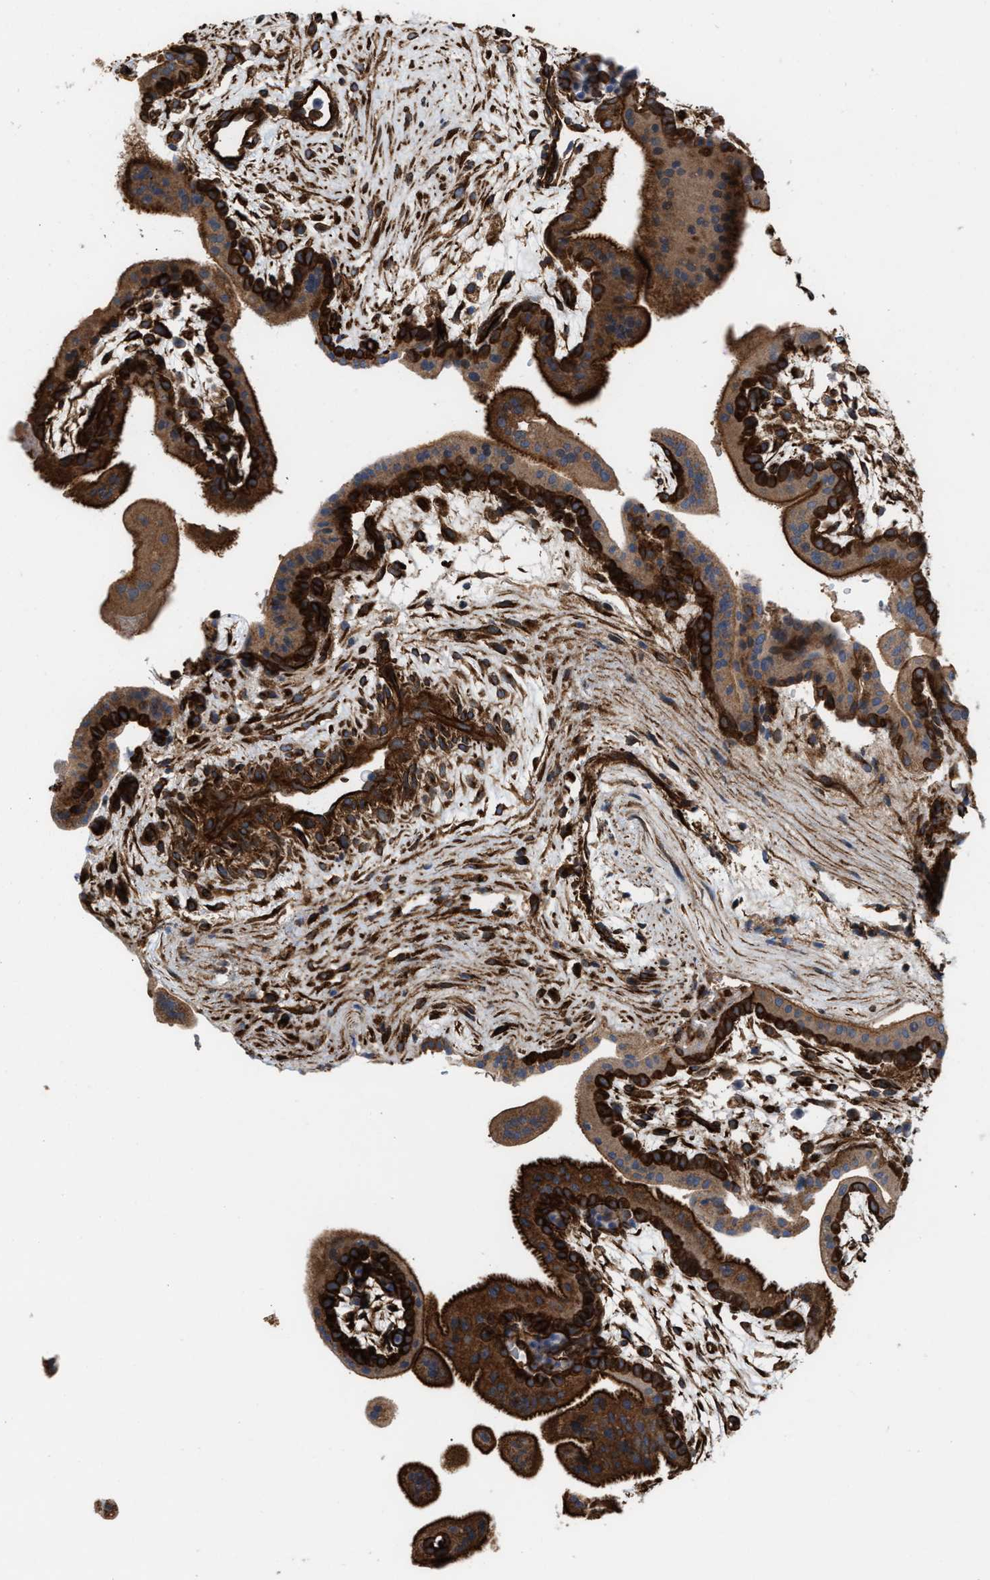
{"staining": {"intensity": "strong", "quantity": ">75%", "location": "cytoplasmic/membranous"}, "tissue": "placenta", "cell_type": "Decidual cells", "image_type": "normal", "snomed": [{"axis": "morphology", "description": "Normal tissue, NOS"}, {"axis": "topography", "description": "Placenta"}], "caption": "Protein staining by immunohistochemistry shows strong cytoplasmic/membranous staining in approximately >75% of decidual cells in benign placenta. The staining was performed using DAB (3,3'-diaminobenzidine) to visualize the protein expression in brown, while the nuclei were stained in blue with hematoxylin (Magnification: 20x).", "gene": "EPS15L1", "patient": {"sex": "female", "age": 18}}